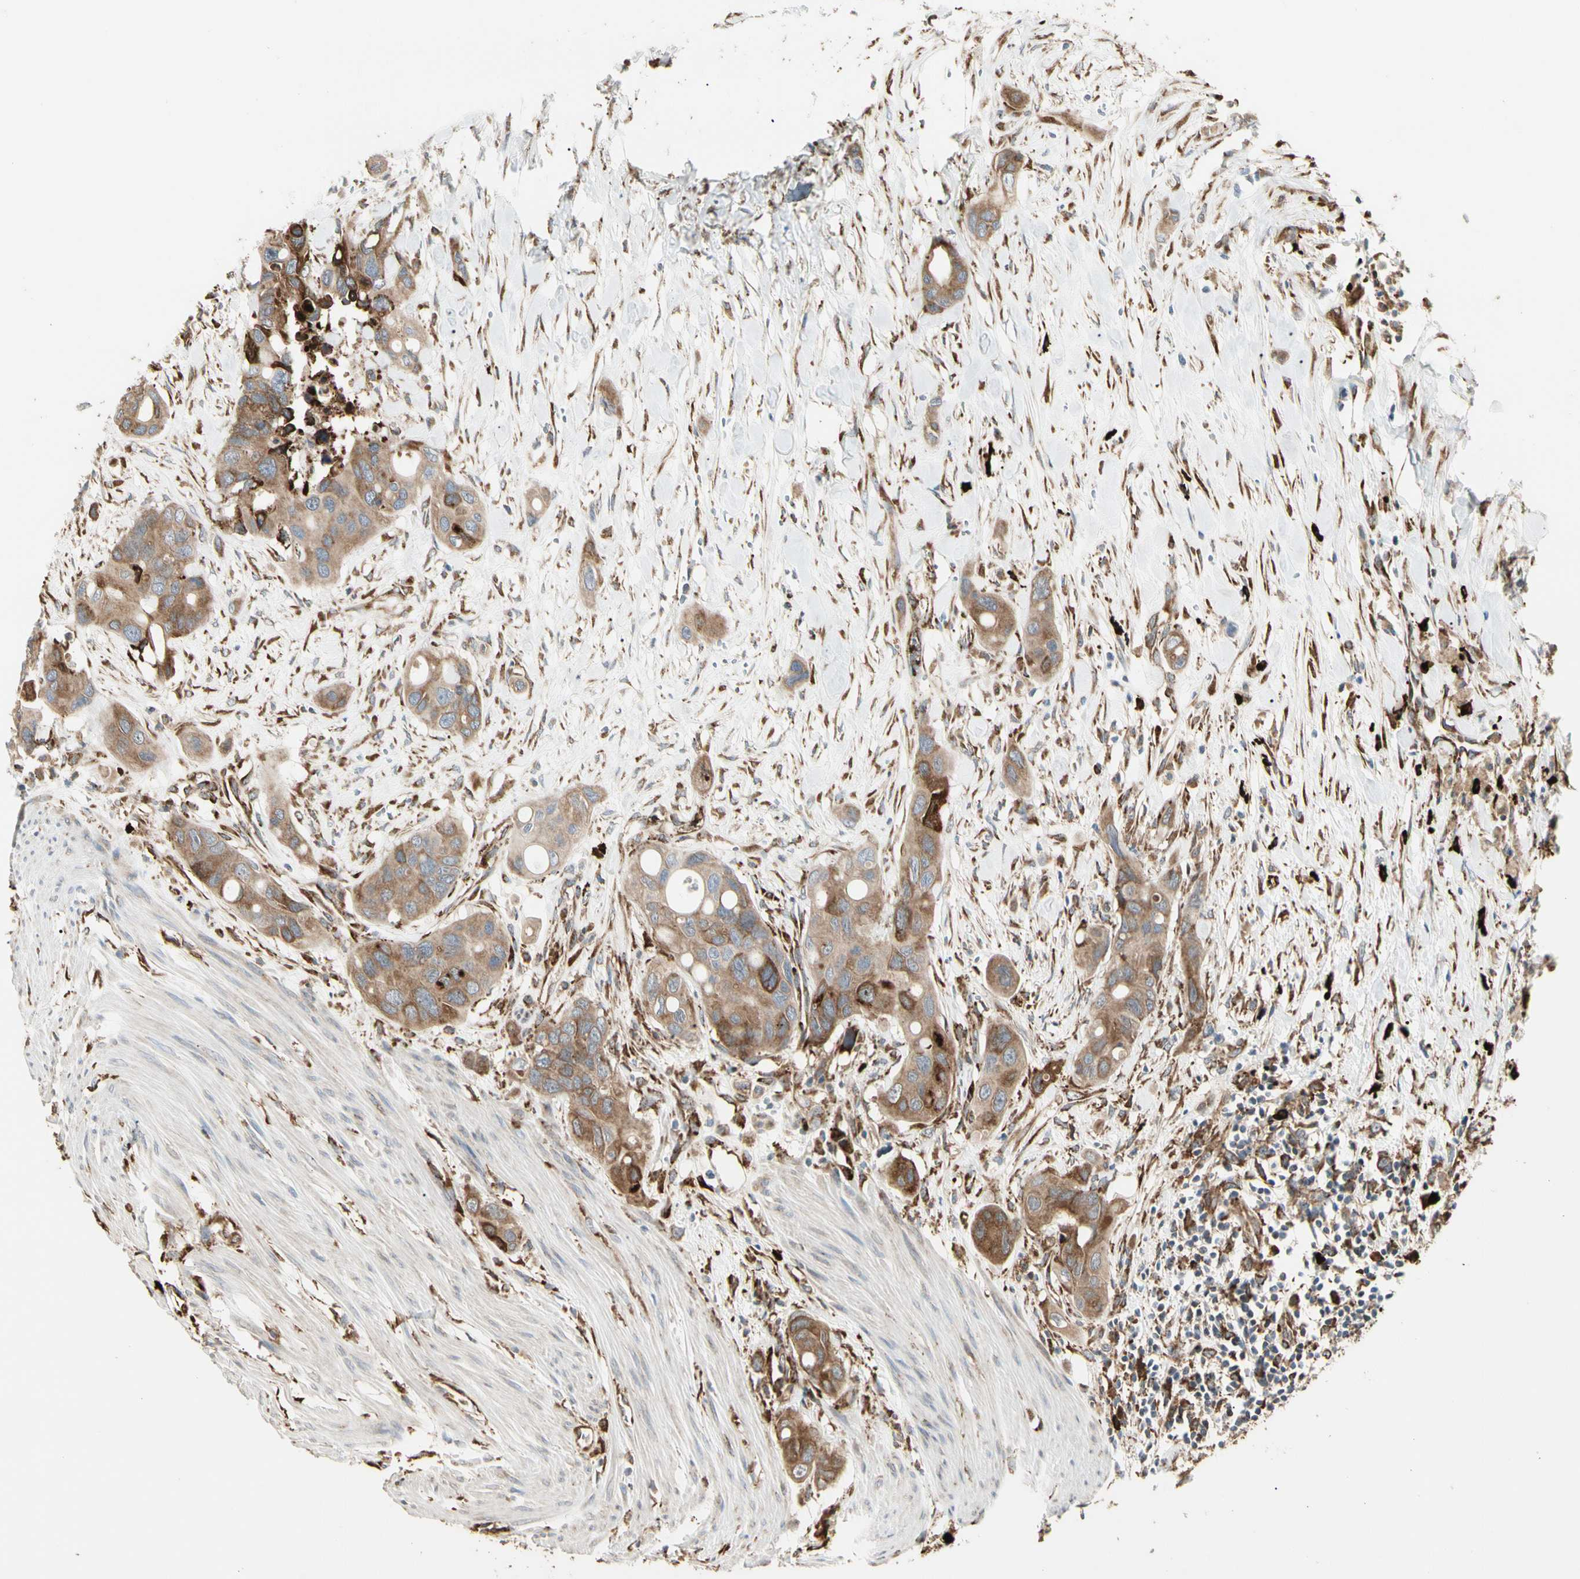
{"staining": {"intensity": "moderate", "quantity": ">75%", "location": "nuclear"}, "tissue": "colorectal cancer", "cell_type": "Tumor cells", "image_type": "cancer", "snomed": [{"axis": "morphology", "description": "Adenocarcinoma, NOS"}, {"axis": "topography", "description": "Colon"}], "caption": "This photomicrograph exhibits immunohistochemistry (IHC) staining of colorectal adenocarcinoma, with medium moderate nuclear positivity in approximately >75% of tumor cells.", "gene": "HSP90B1", "patient": {"sex": "female", "age": 57}}